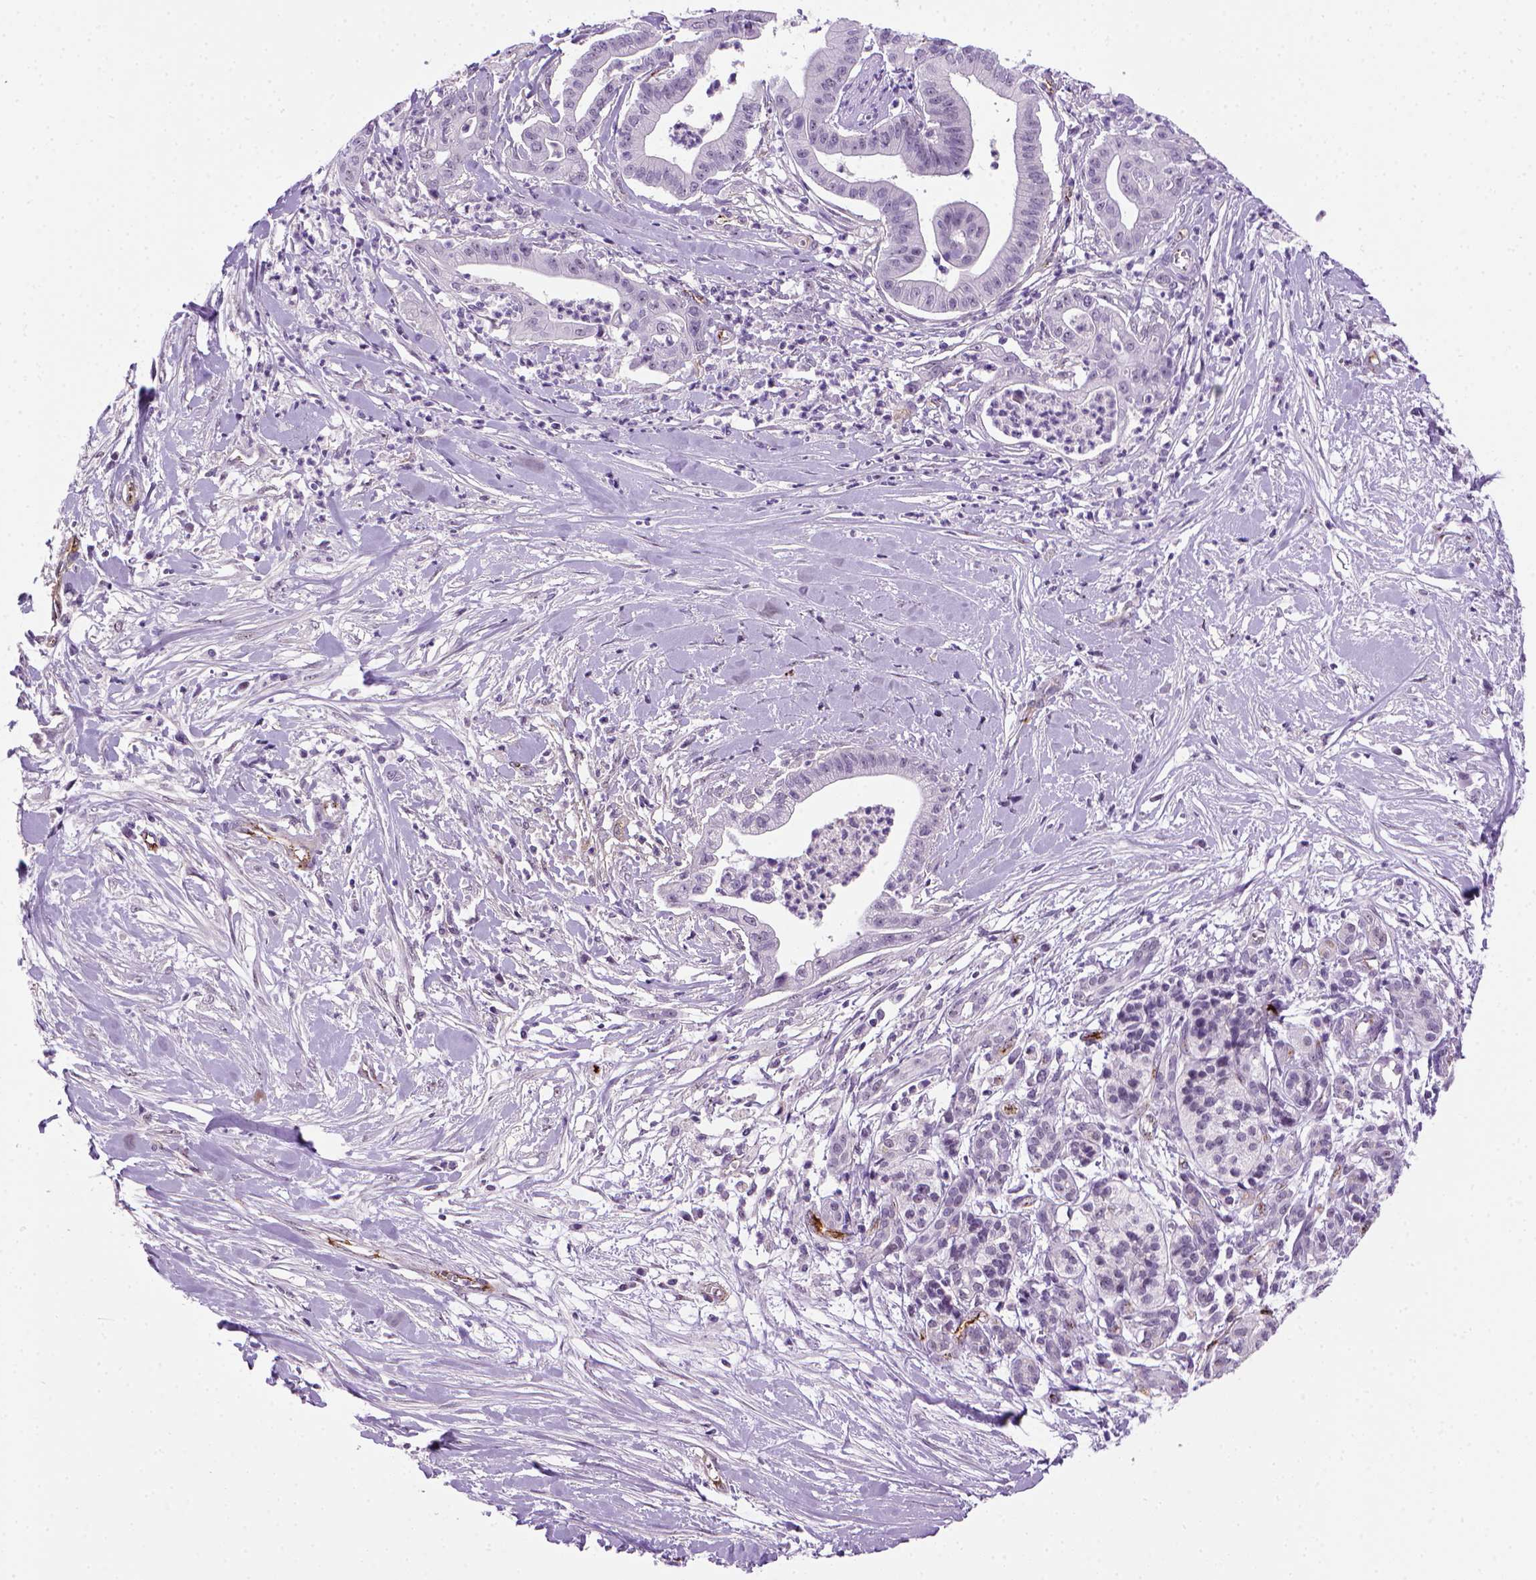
{"staining": {"intensity": "negative", "quantity": "none", "location": "none"}, "tissue": "pancreatic cancer", "cell_type": "Tumor cells", "image_type": "cancer", "snomed": [{"axis": "morphology", "description": "Normal tissue, NOS"}, {"axis": "morphology", "description": "Adenocarcinoma, NOS"}, {"axis": "topography", "description": "Lymph node"}, {"axis": "topography", "description": "Pancreas"}], "caption": "The IHC photomicrograph has no significant expression in tumor cells of pancreatic adenocarcinoma tissue.", "gene": "VWF", "patient": {"sex": "female", "age": 58}}